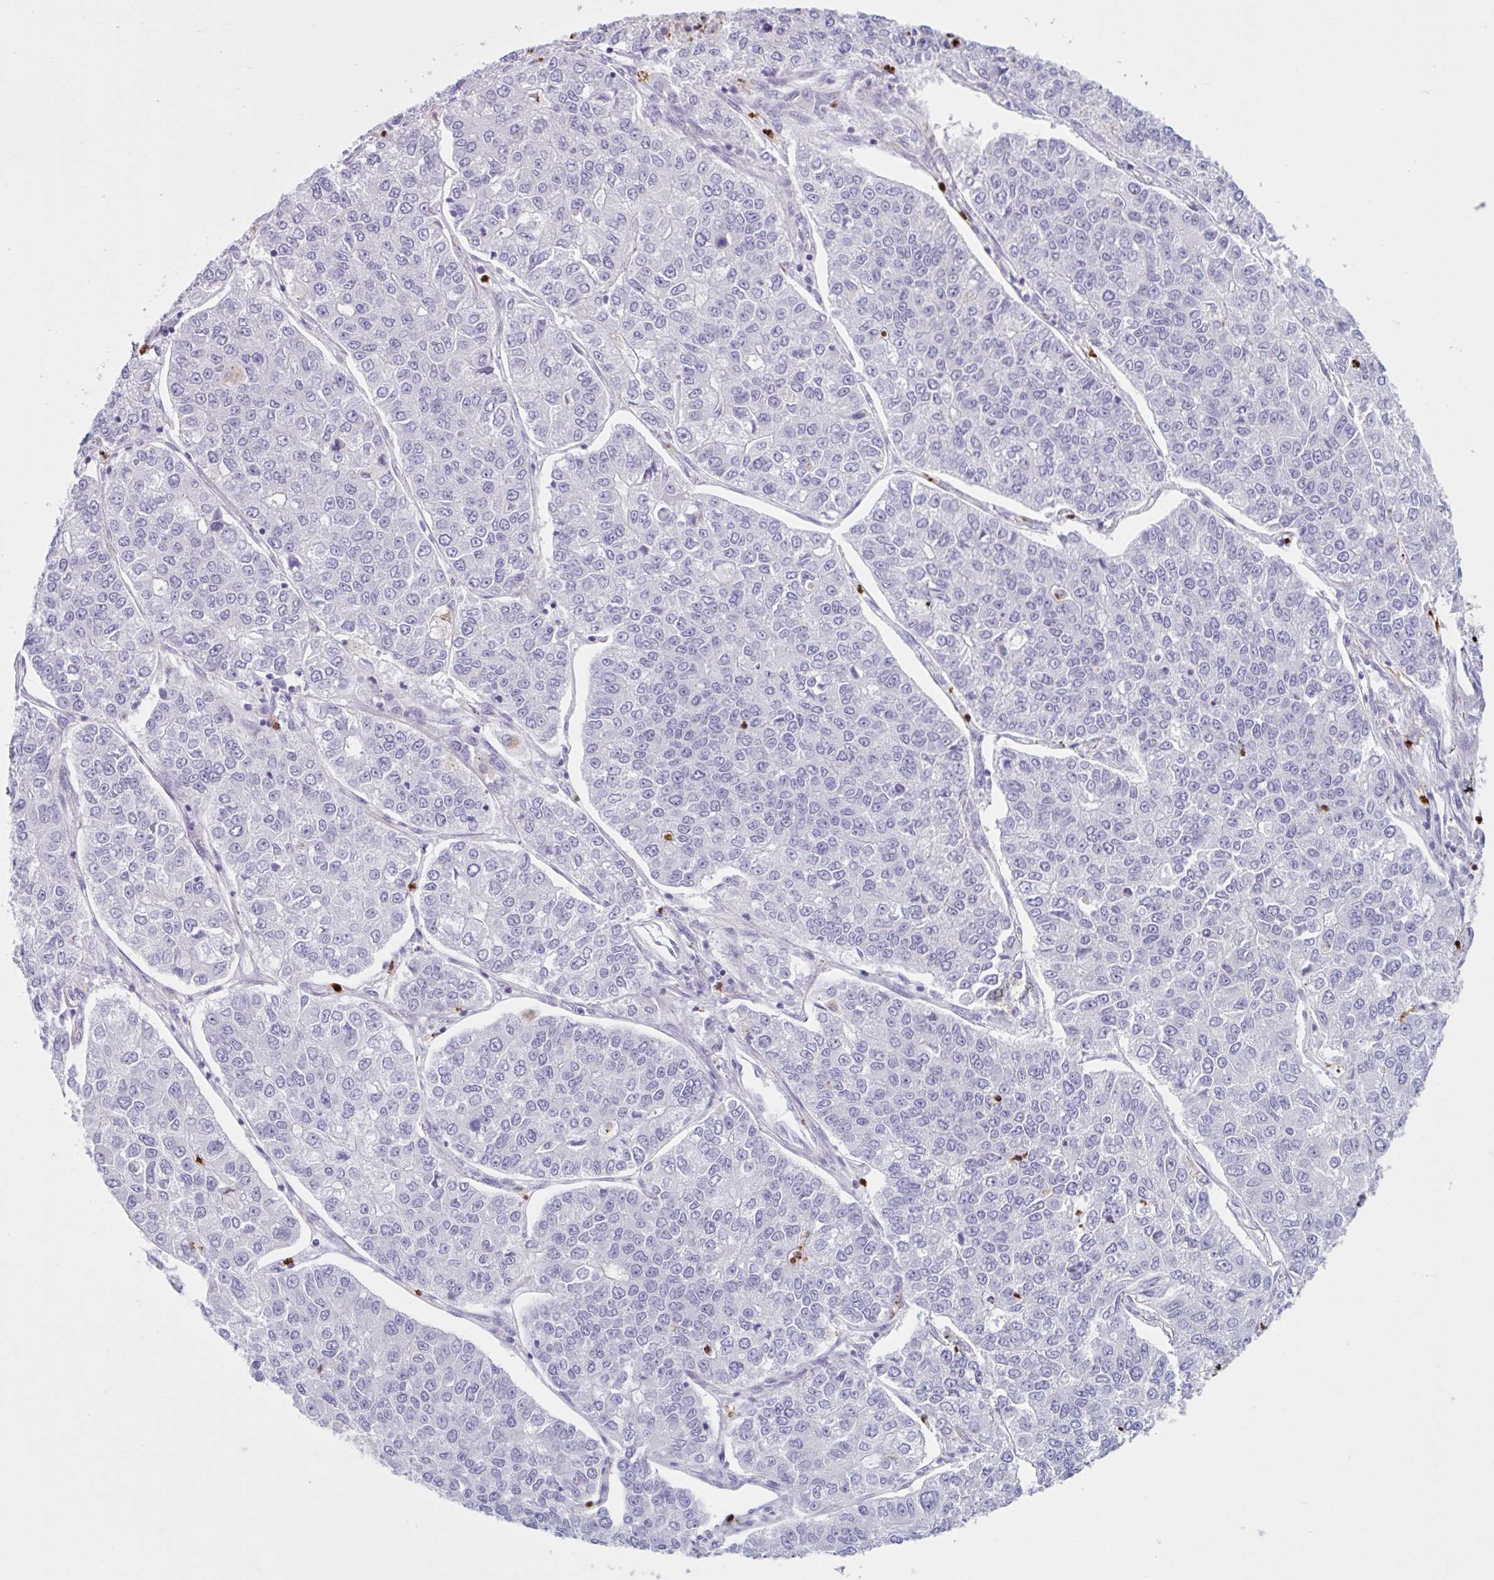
{"staining": {"intensity": "negative", "quantity": "none", "location": "none"}, "tissue": "lung cancer", "cell_type": "Tumor cells", "image_type": "cancer", "snomed": [{"axis": "morphology", "description": "Adenocarcinoma, NOS"}, {"axis": "topography", "description": "Lung"}], "caption": "Photomicrograph shows no significant protein staining in tumor cells of lung cancer (adenocarcinoma).", "gene": "CEP120", "patient": {"sex": "male", "age": 49}}